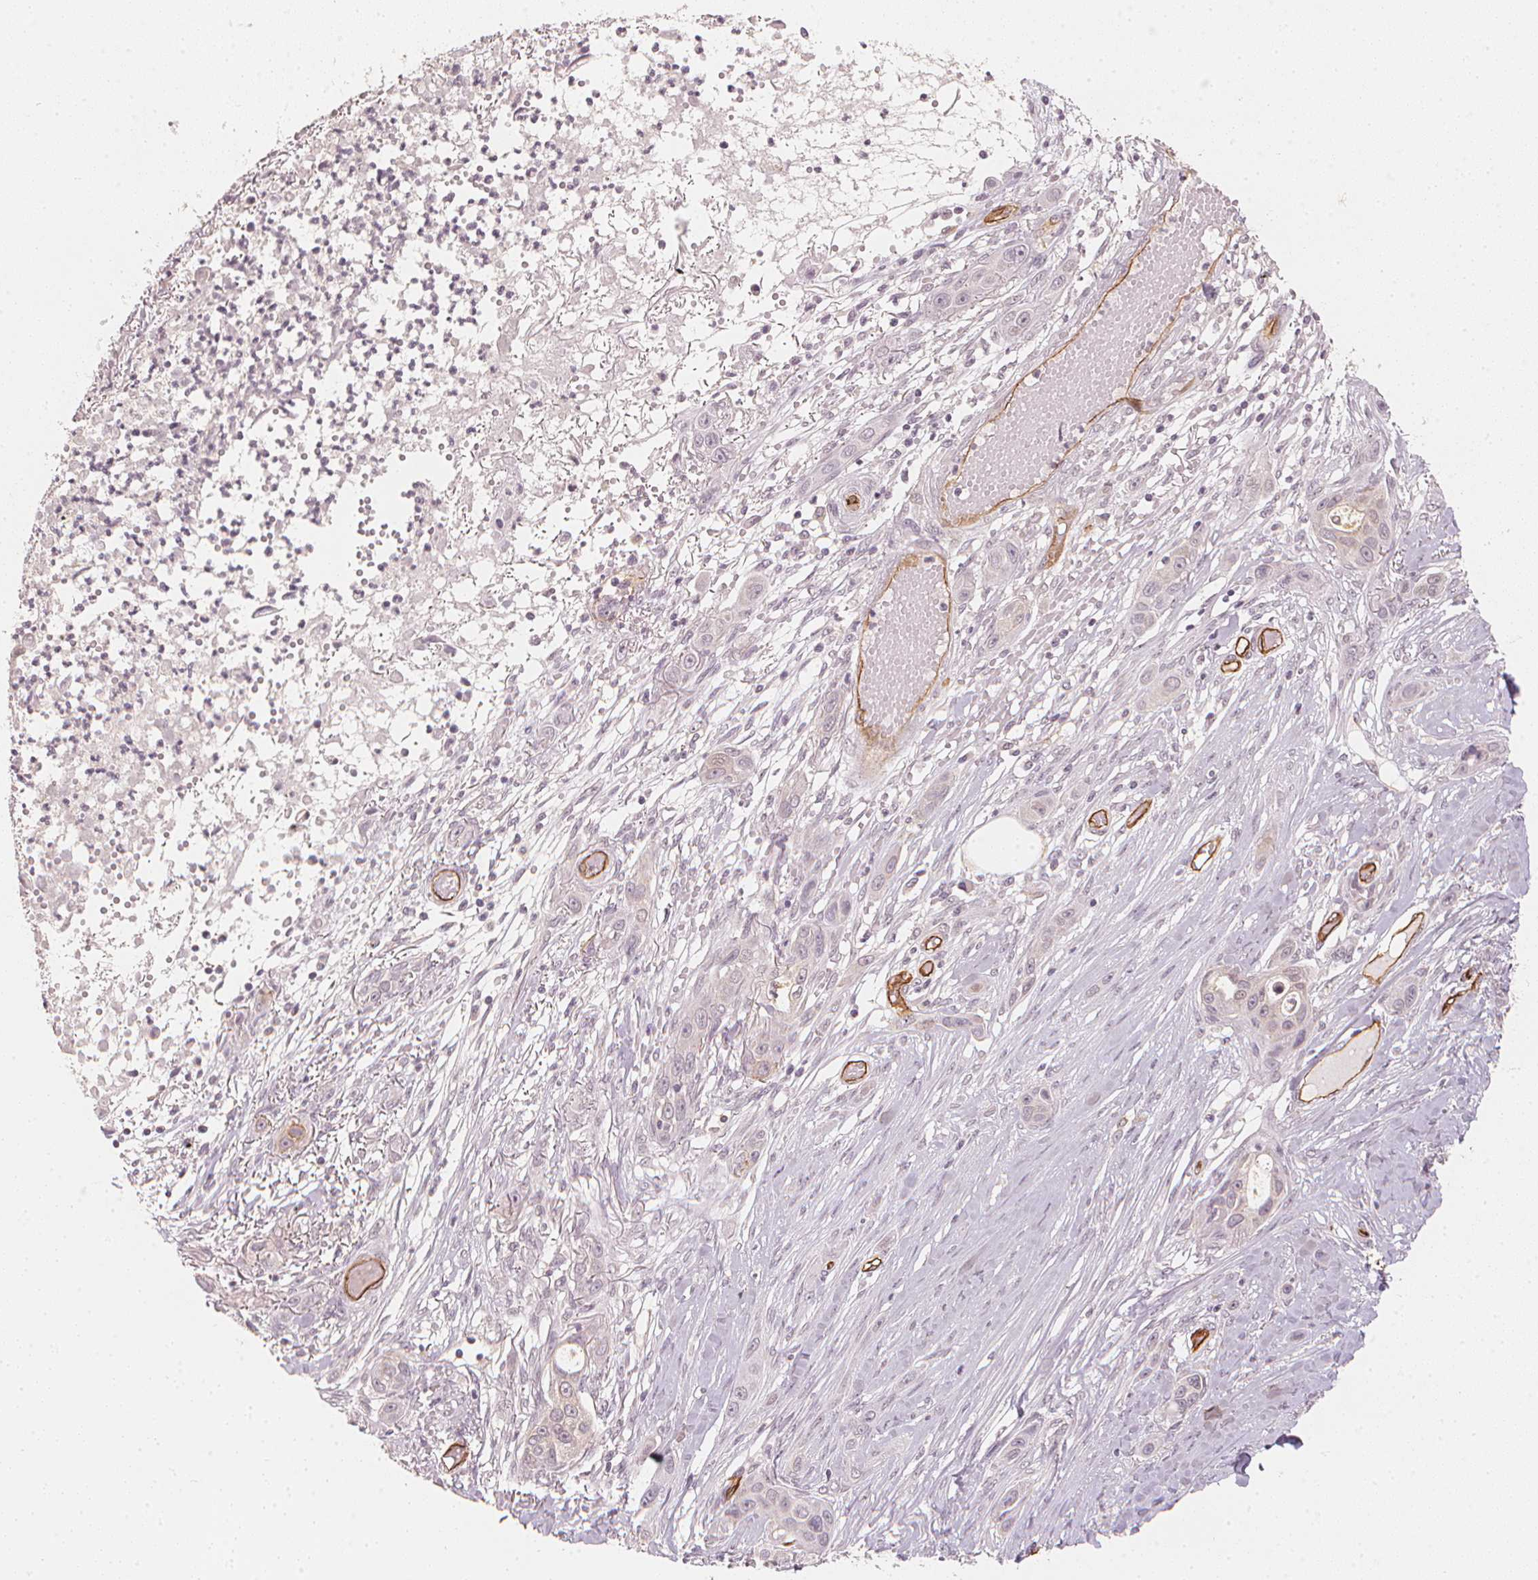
{"staining": {"intensity": "negative", "quantity": "none", "location": "none"}, "tissue": "skin cancer", "cell_type": "Tumor cells", "image_type": "cancer", "snomed": [{"axis": "morphology", "description": "Squamous cell carcinoma, NOS"}, {"axis": "topography", "description": "Skin"}], "caption": "Tumor cells are negative for brown protein staining in skin cancer (squamous cell carcinoma).", "gene": "CIB1", "patient": {"sex": "female", "age": 69}}